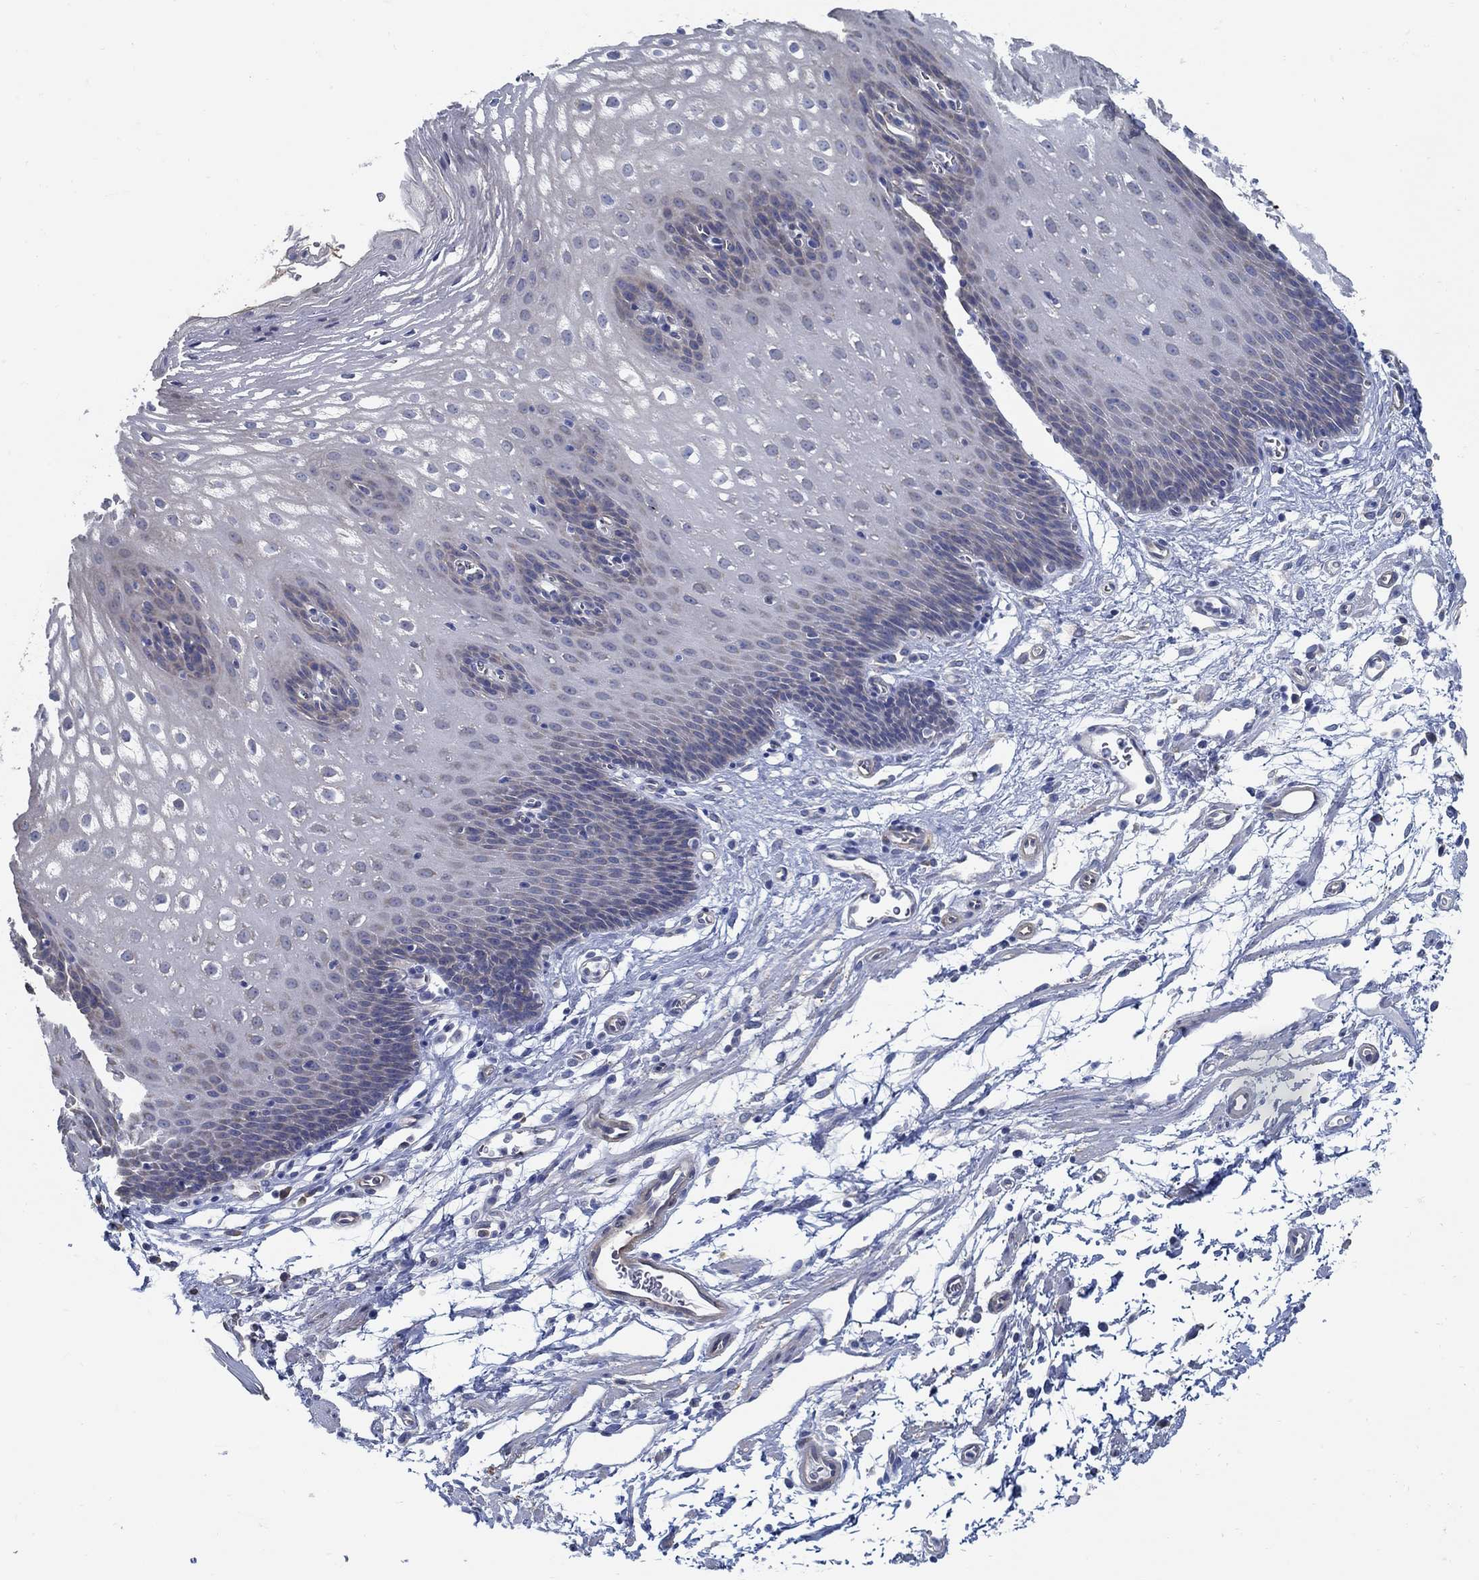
{"staining": {"intensity": "weak", "quantity": "<25%", "location": "cytoplasmic/membranous"}, "tissue": "esophagus", "cell_type": "Squamous epithelial cells", "image_type": "normal", "snomed": [{"axis": "morphology", "description": "Normal tissue, NOS"}, {"axis": "topography", "description": "Esophagus"}], "caption": "High magnification brightfield microscopy of unremarkable esophagus stained with DAB (brown) and counterstained with hematoxylin (blue): squamous epithelial cells show no significant positivity. (Brightfield microscopy of DAB (3,3'-diaminobenzidine) immunohistochemistry at high magnification).", "gene": "C15orf39", "patient": {"sex": "male", "age": 72}}